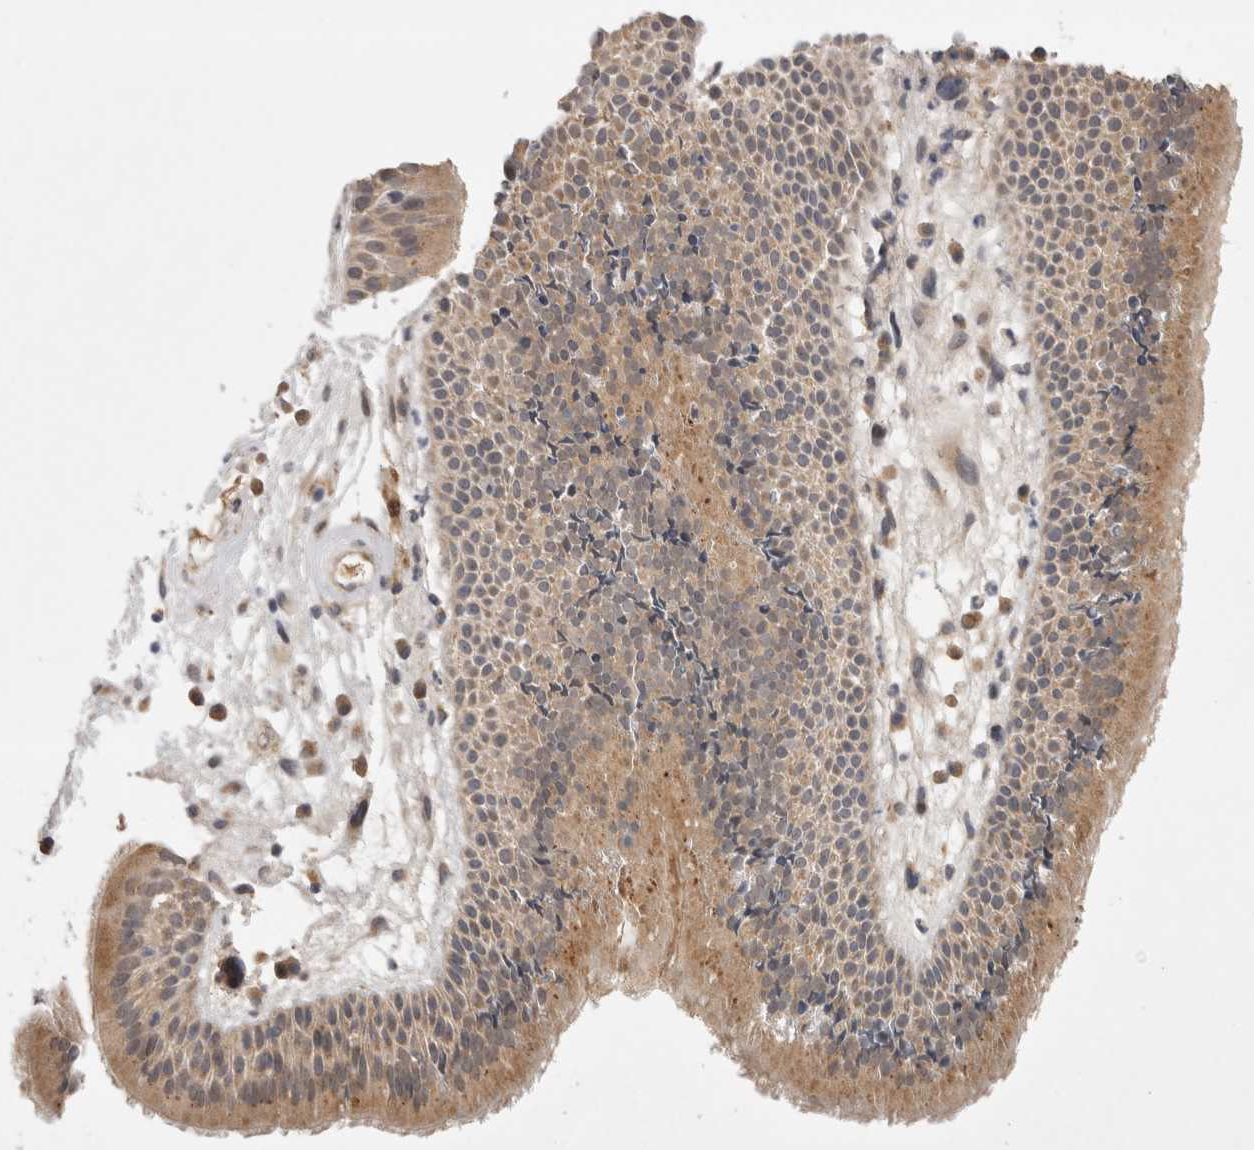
{"staining": {"intensity": "moderate", "quantity": ">75%", "location": "cytoplasmic/membranous"}, "tissue": "nasopharynx", "cell_type": "Respiratory epithelial cells", "image_type": "normal", "snomed": [{"axis": "morphology", "description": "Normal tissue, NOS"}, {"axis": "topography", "description": "Nasopharynx"}], "caption": "Normal nasopharynx shows moderate cytoplasmic/membranous positivity in about >75% of respiratory epithelial cells (Brightfield microscopy of DAB IHC at high magnification)..", "gene": "PLEKHM1", "patient": {"sex": "female", "age": 39}}